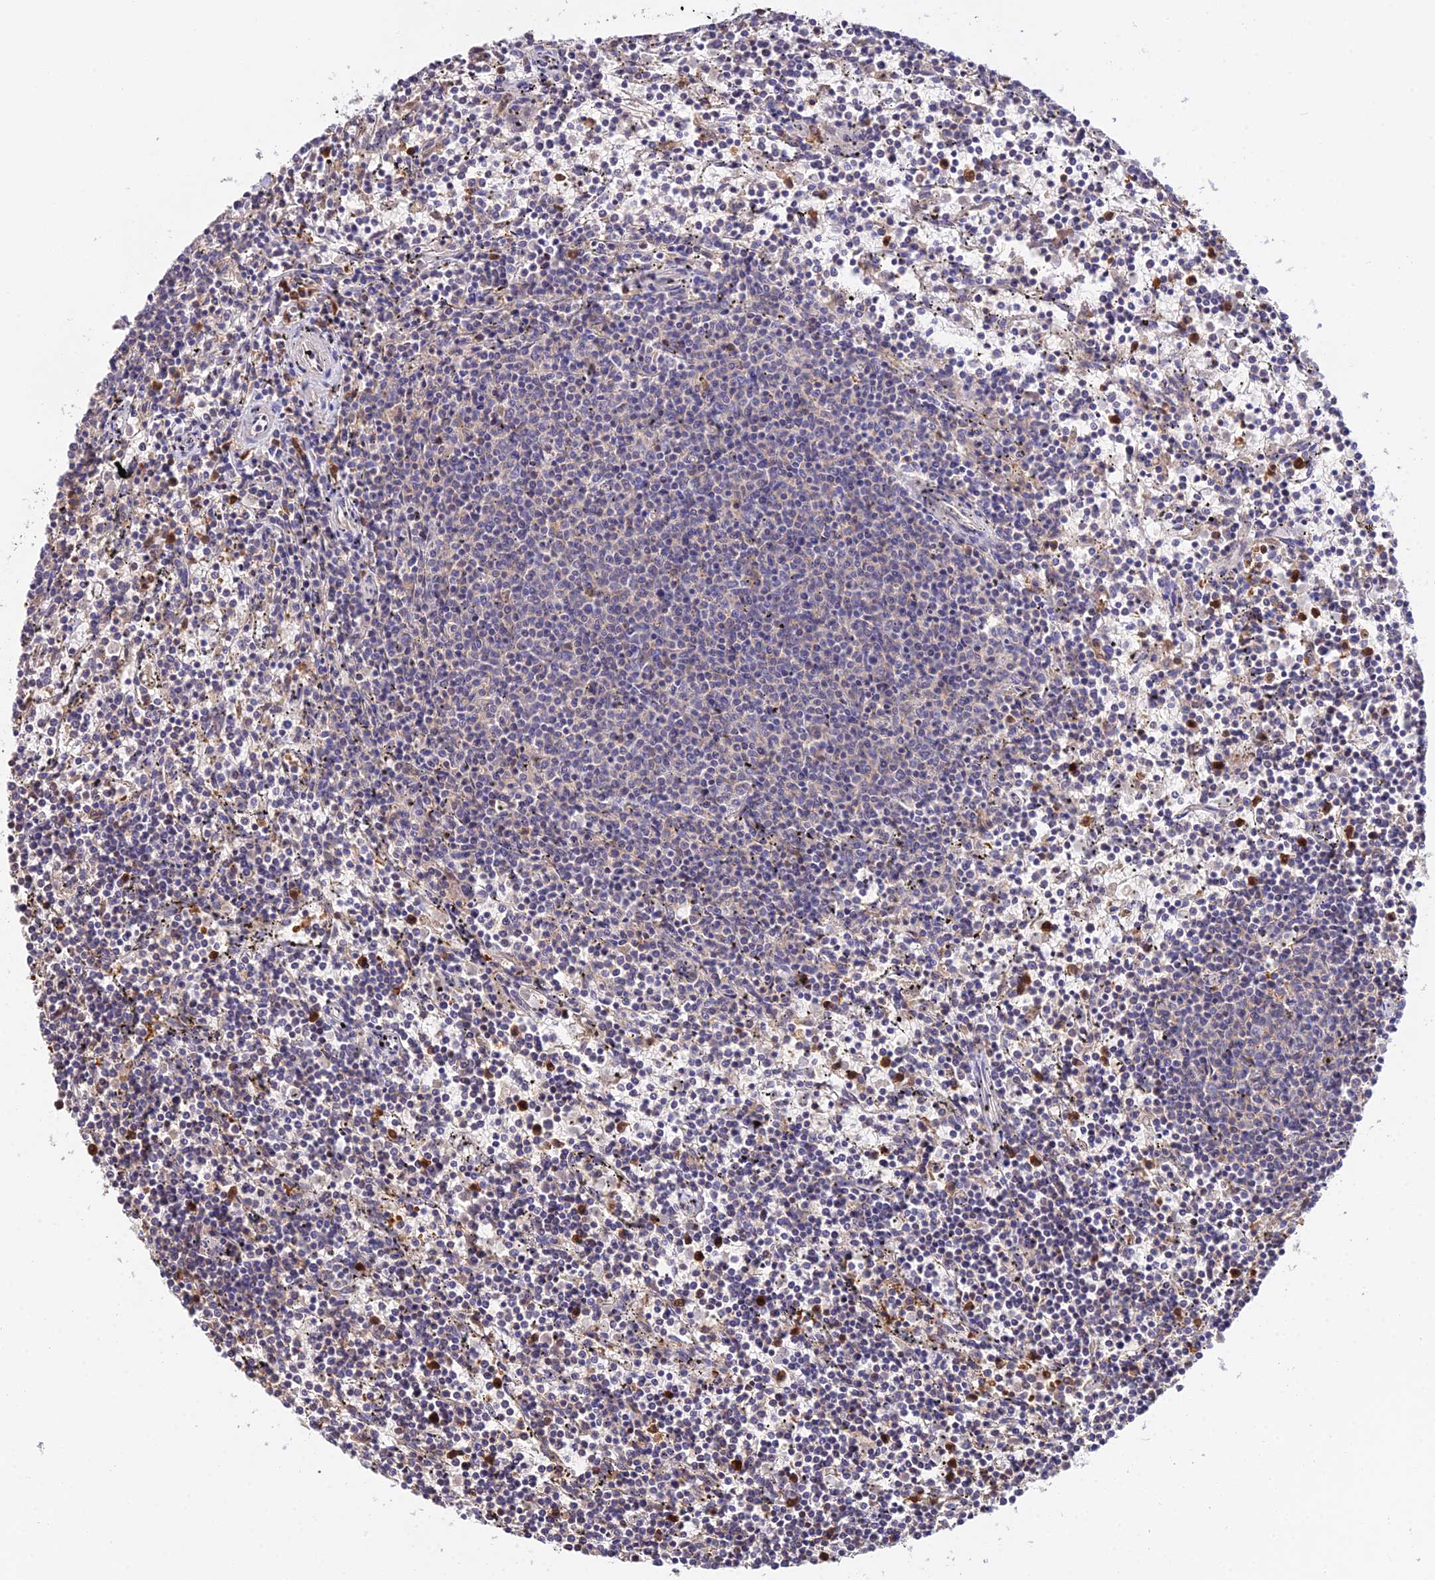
{"staining": {"intensity": "negative", "quantity": "none", "location": "none"}, "tissue": "lymphoma", "cell_type": "Tumor cells", "image_type": "cancer", "snomed": [{"axis": "morphology", "description": "Malignant lymphoma, non-Hodgkin's type, Low grade"}, {"axis": "topography", "description": "Spleen"}], "caption": "This image is of low-grade malignant lymphoma, non-Hodgkin's type stained with immunohistochemistry (IHC) to label a protein in brown with the nuclei are counter-stained blue. There is no positivity in tumor cells.", "gene": "FBP1", "patient": {"sex": "female", "age": 50}}